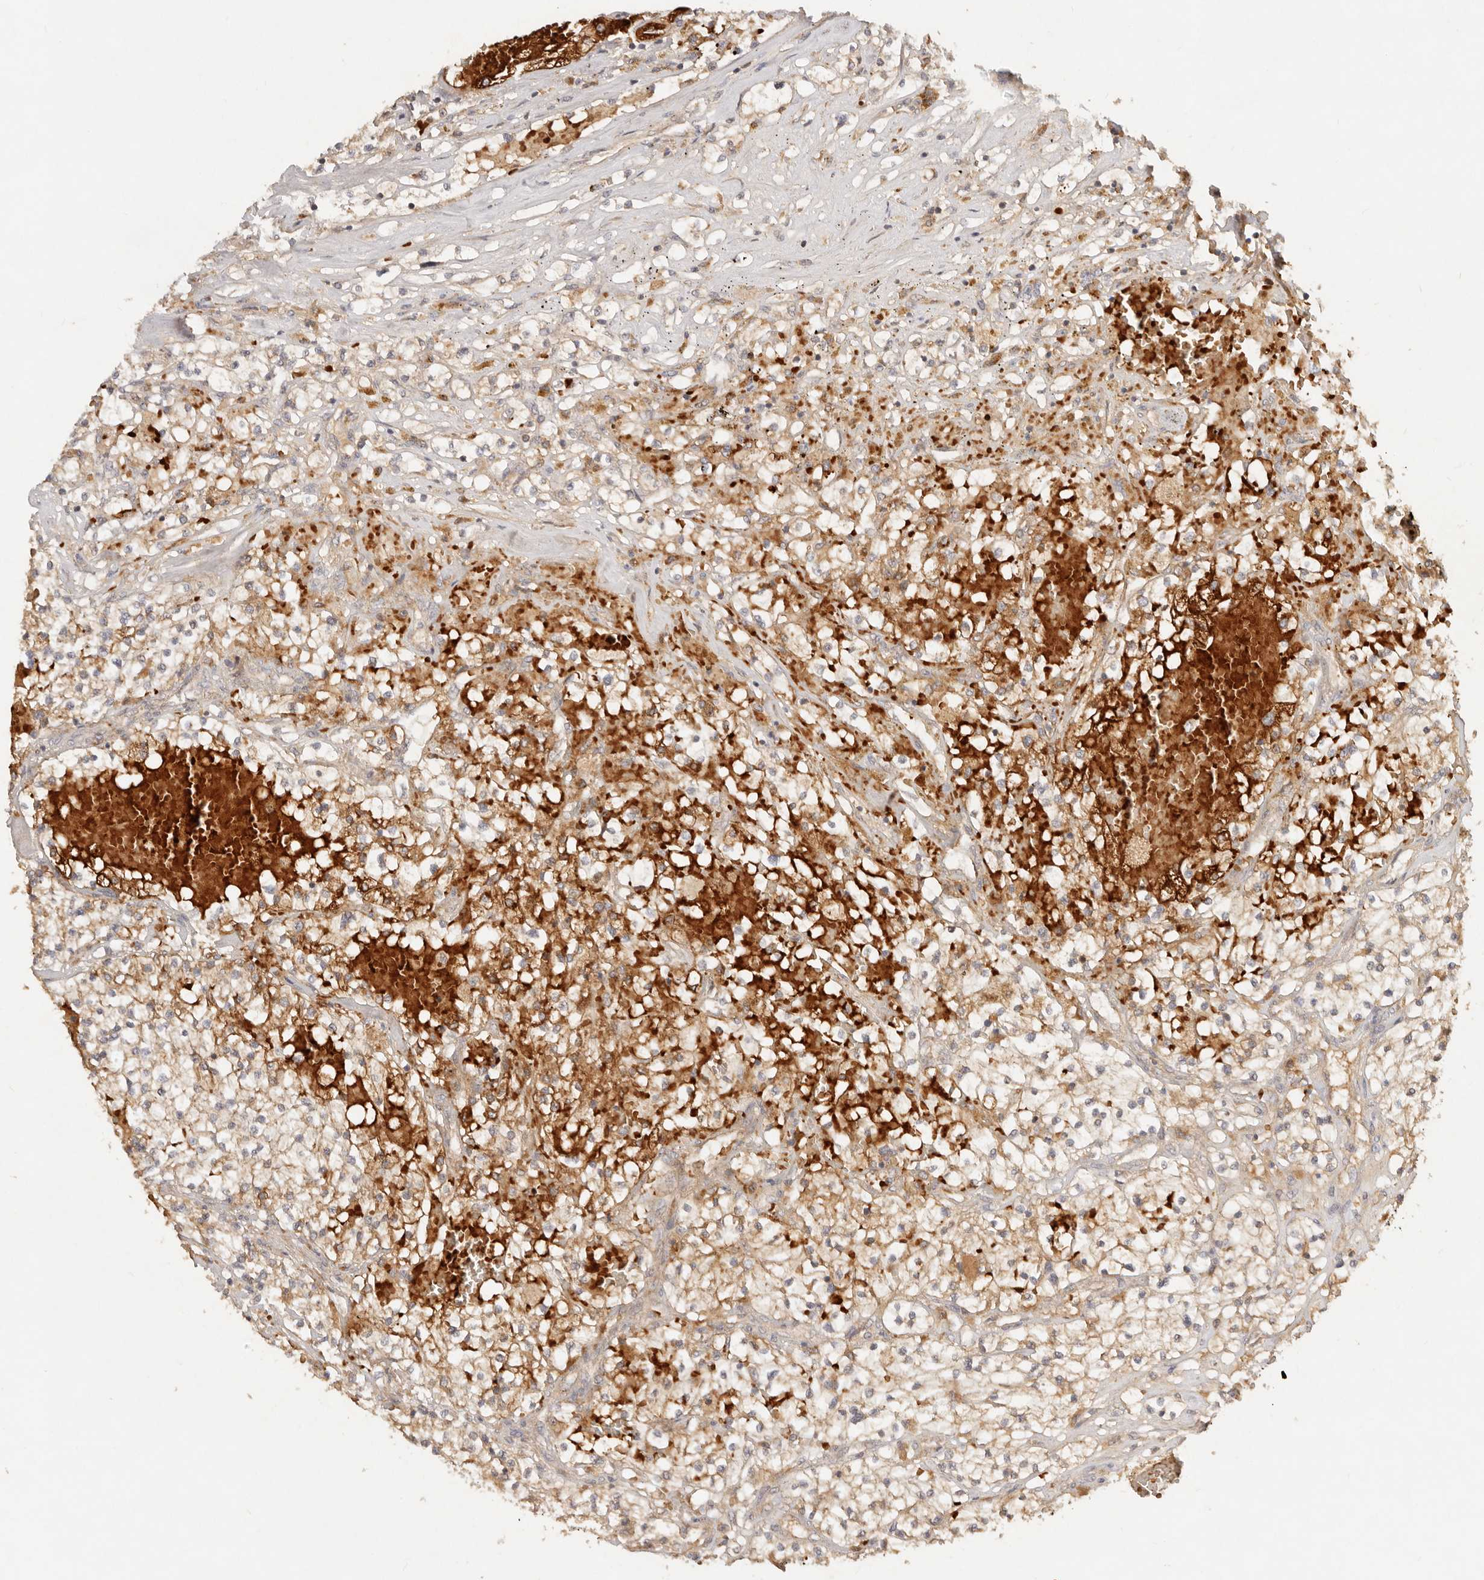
{"staining": {"intensity": "moderate", "quantity": "25%-75%", "location": "cytoplasmic/membranous"}, "tissue": "renal cancer", "cell_type": "Tumor cells", "image_type": "cancer", "snomed": [{"axis": "morphology", "description": "Normal tissue, NOS"}, {"axis": "morphology", "description": "Adenocarcinoma, NOS"}, {"axis": "topography", "description": "Kidney"}], "caption": "Brown immunohistochemical staining in renal cancer exhibits moderate cytoplasmic/membranous staining in approximately 25%-75% of tumor cells. The staining is performed using DAB brown chromogen to label protein expression. The nuclei are counter-stained blue using hematoxylin.", "gene": "FREM2", "patient": {"sex": "male", "age": 68}}